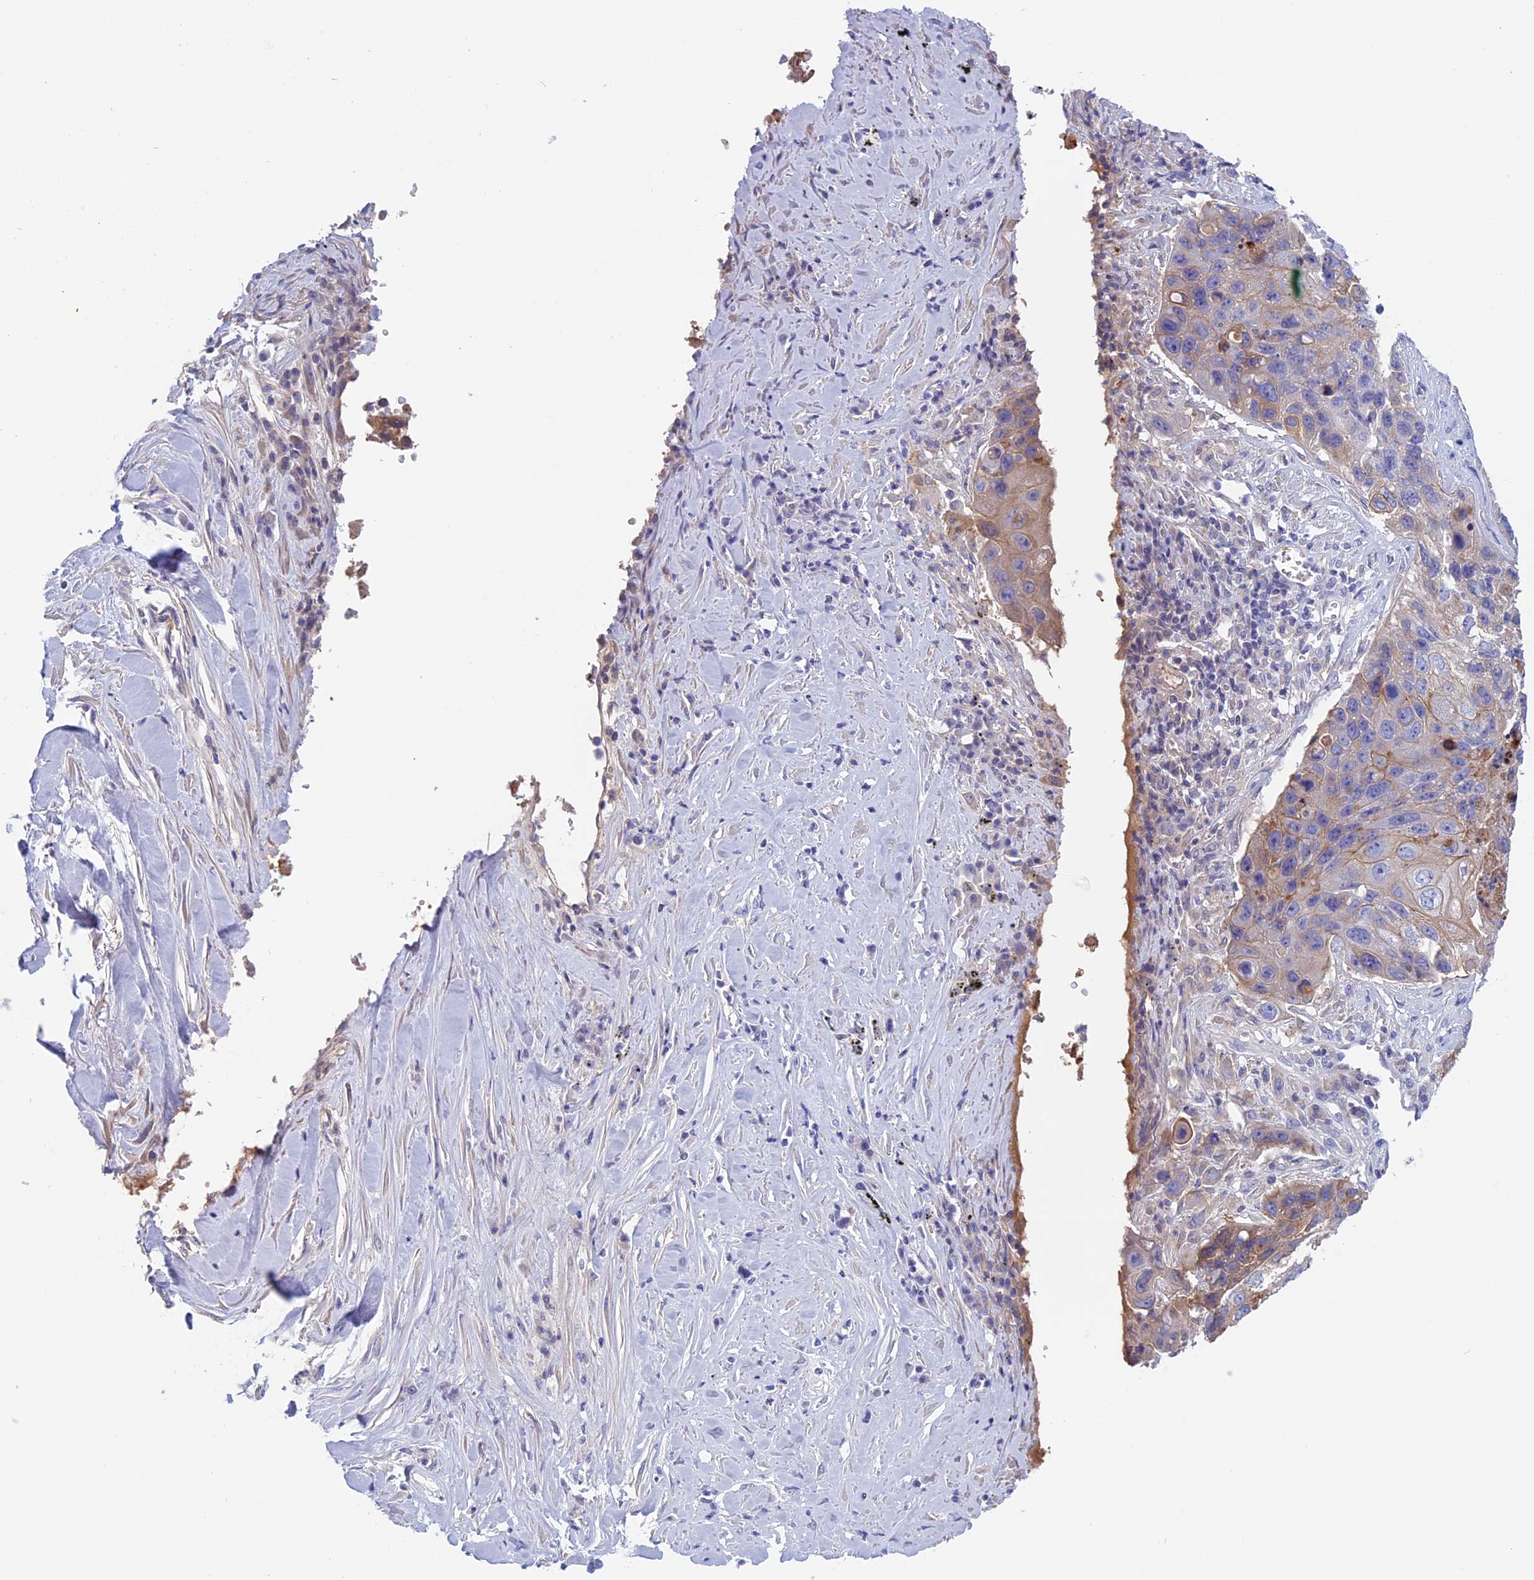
{"staining": {"intensity": "moderate", "quantity": "<25%", "location": "cytoplasmic/membranous"}, "tissue": "lung cancer", "cell_type": "Tumor cells", "image_type": "cancer", "snomed": [{"axis": "morphology", "description": "Squamous cell carcinoma, NOS"}, {"axis": "topography", "description": "Lung"}], "caption": "A micrograph of human lung cancer (squamous cell carcinoma) stained for a protein demonstrates moderate cytoplasmic/membranous brown staining in tumor cells.", "gene": "ANGPTL2", "patient": {"sex": "male", "age": 61}}